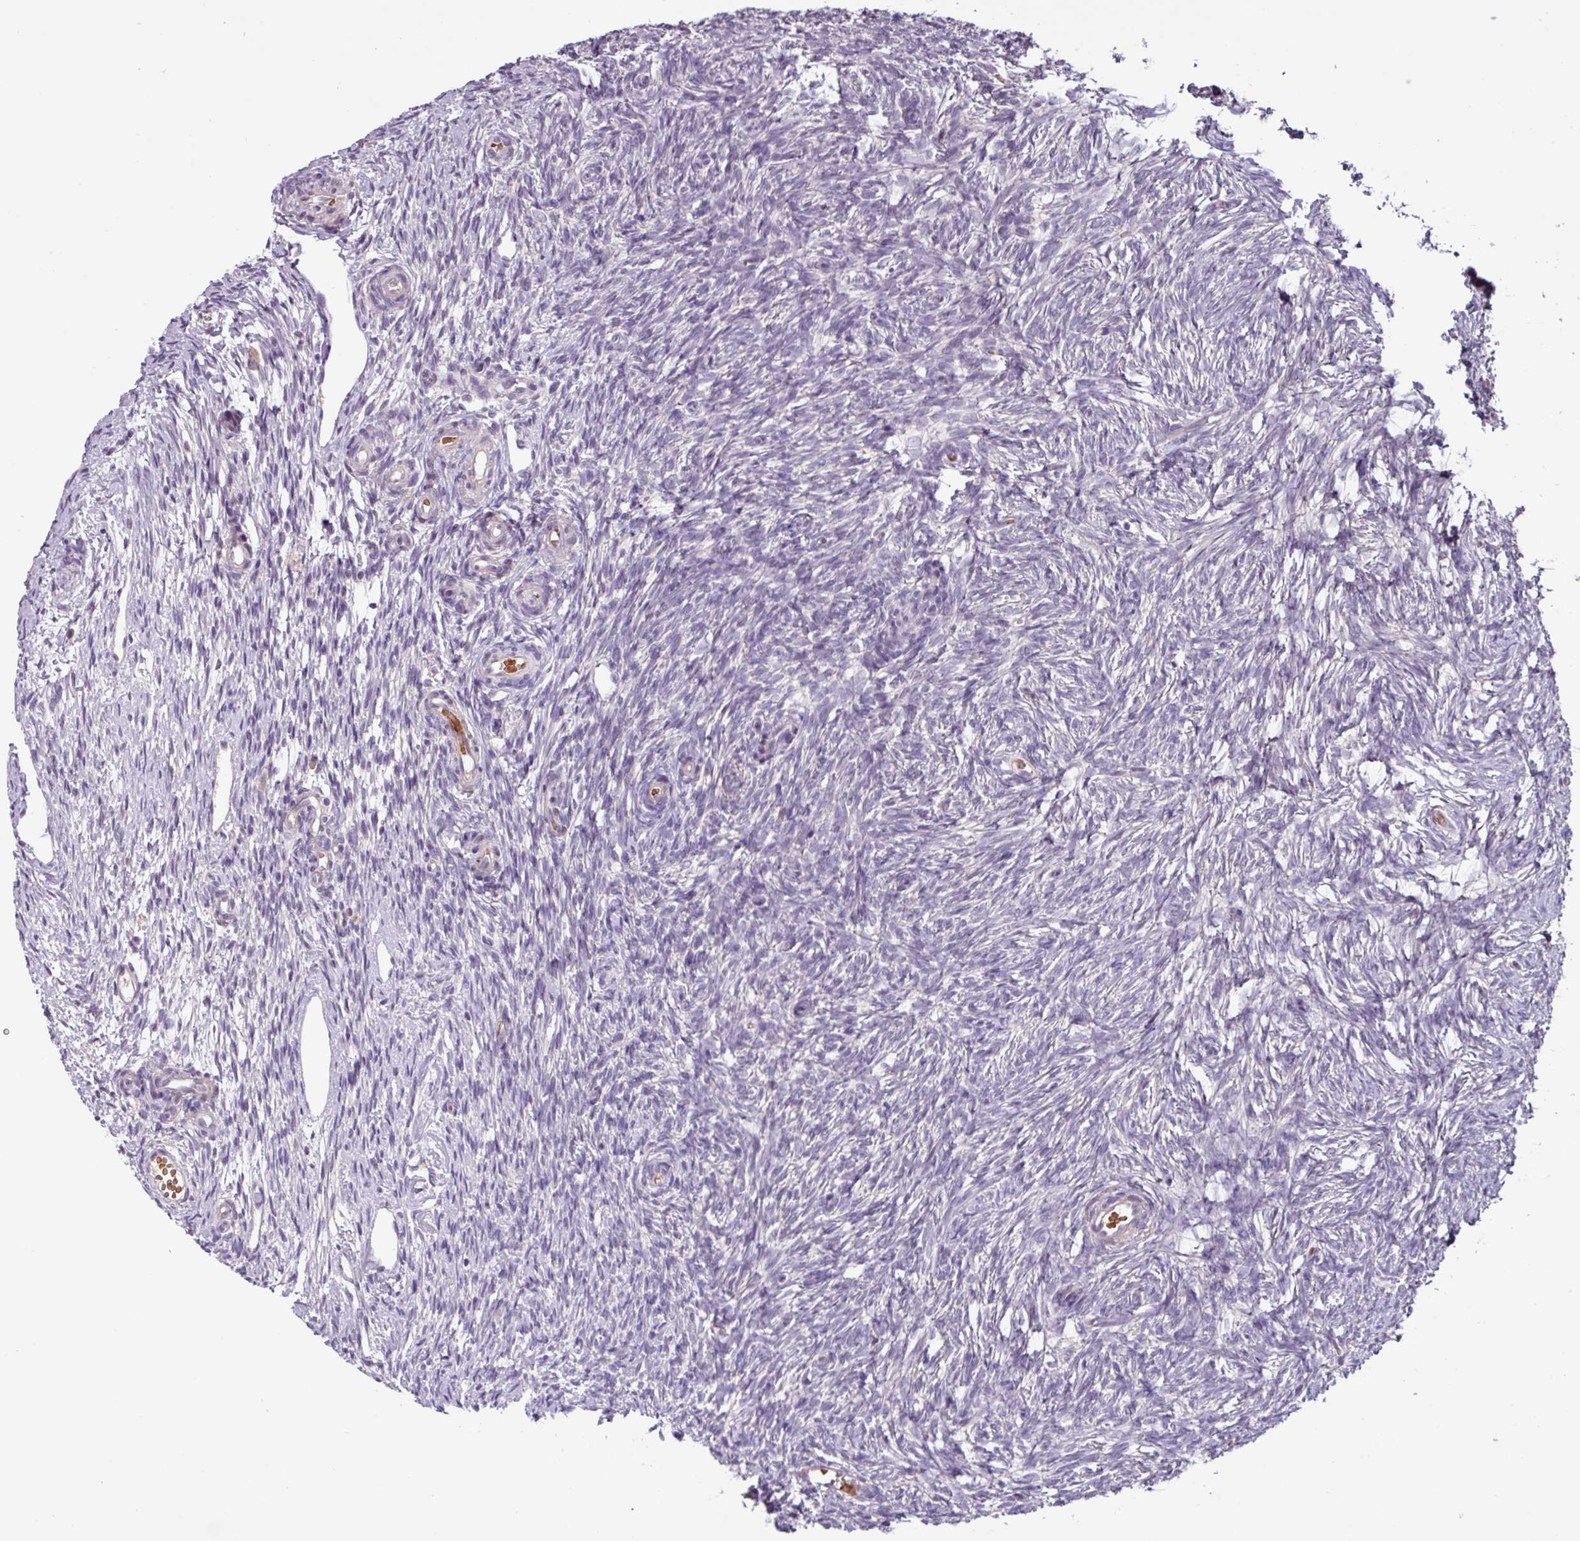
{"staining": {"intensity": "negative", "quantity": "none", "location": "none"}, "tissue": "ovary", "cell_type": "Ovarian stroma cells", "image_type": "normal", "snomed": [{"axis": "morphology", "description": "Normal tissue, NOS"}, {"axis": "topography", "description": "Ovary"}], "caption": "The image displays no significant positivity in ovarian stroma cells of ovary.", "gene": "SLC5A10", "patient": {"sex": "female", "age": 51}}